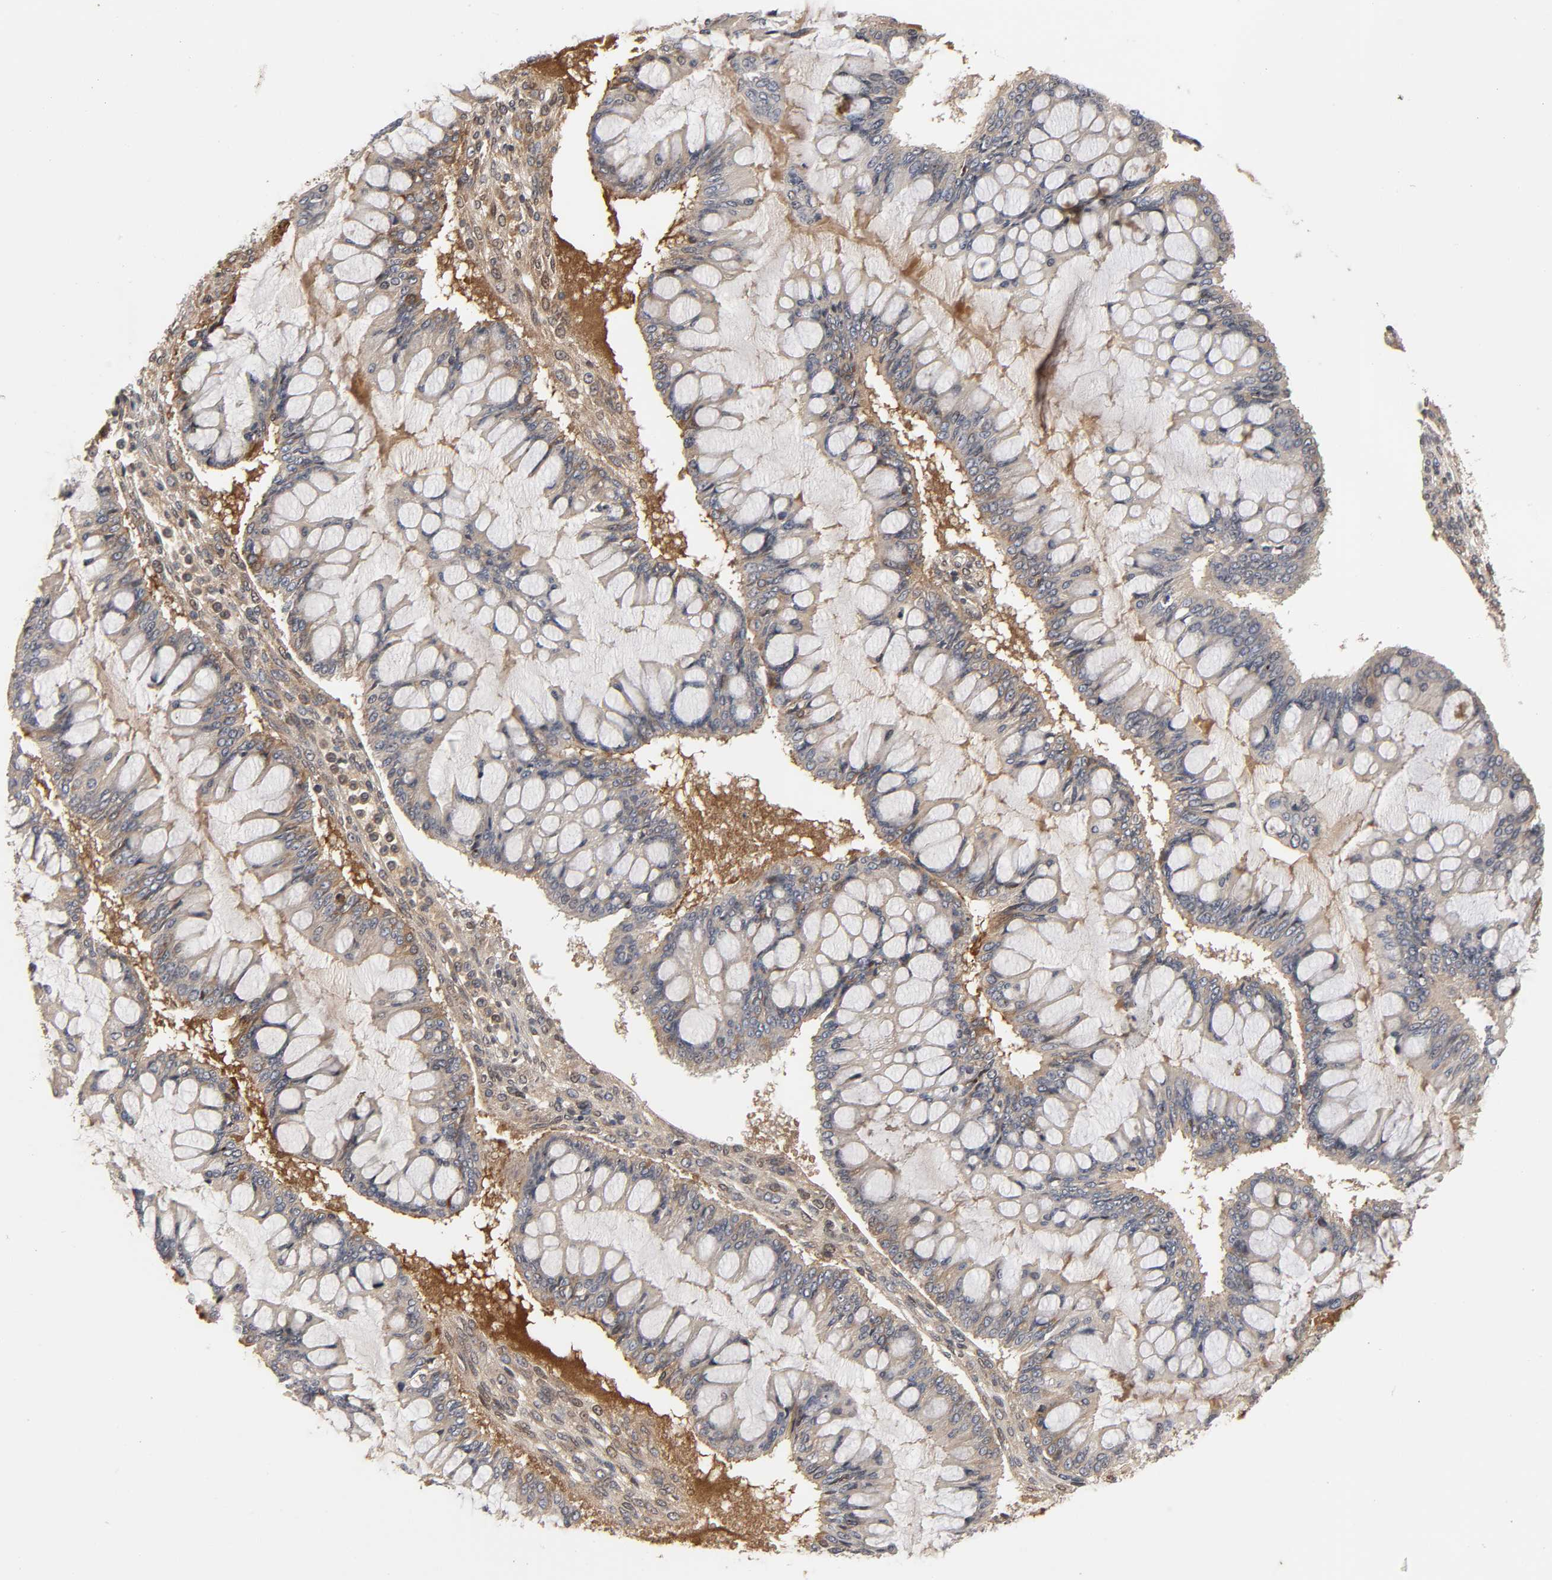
{"staining": {"intensity": "moderate", "quantity": ">75%", "location": "cytoplasmic/membranous"}, "tissue": "ovarian cancer", "cell_type": "Tumor cells", "image_type": "cancer", "snomed": [{"axis": "morphology", "description": "Cystadenocarcinoma, mucinous, NOS"}, {"axis": "topography", "description": "Ovary"}], "caption": "Immunohistochemical staining of ovarian cancer reveals medium levels of moderate cytoplasmic/membranous expression in about >75% of tumor cells.", "gene": "CPN2", "patient": {"sex": "female", "age": 73}}